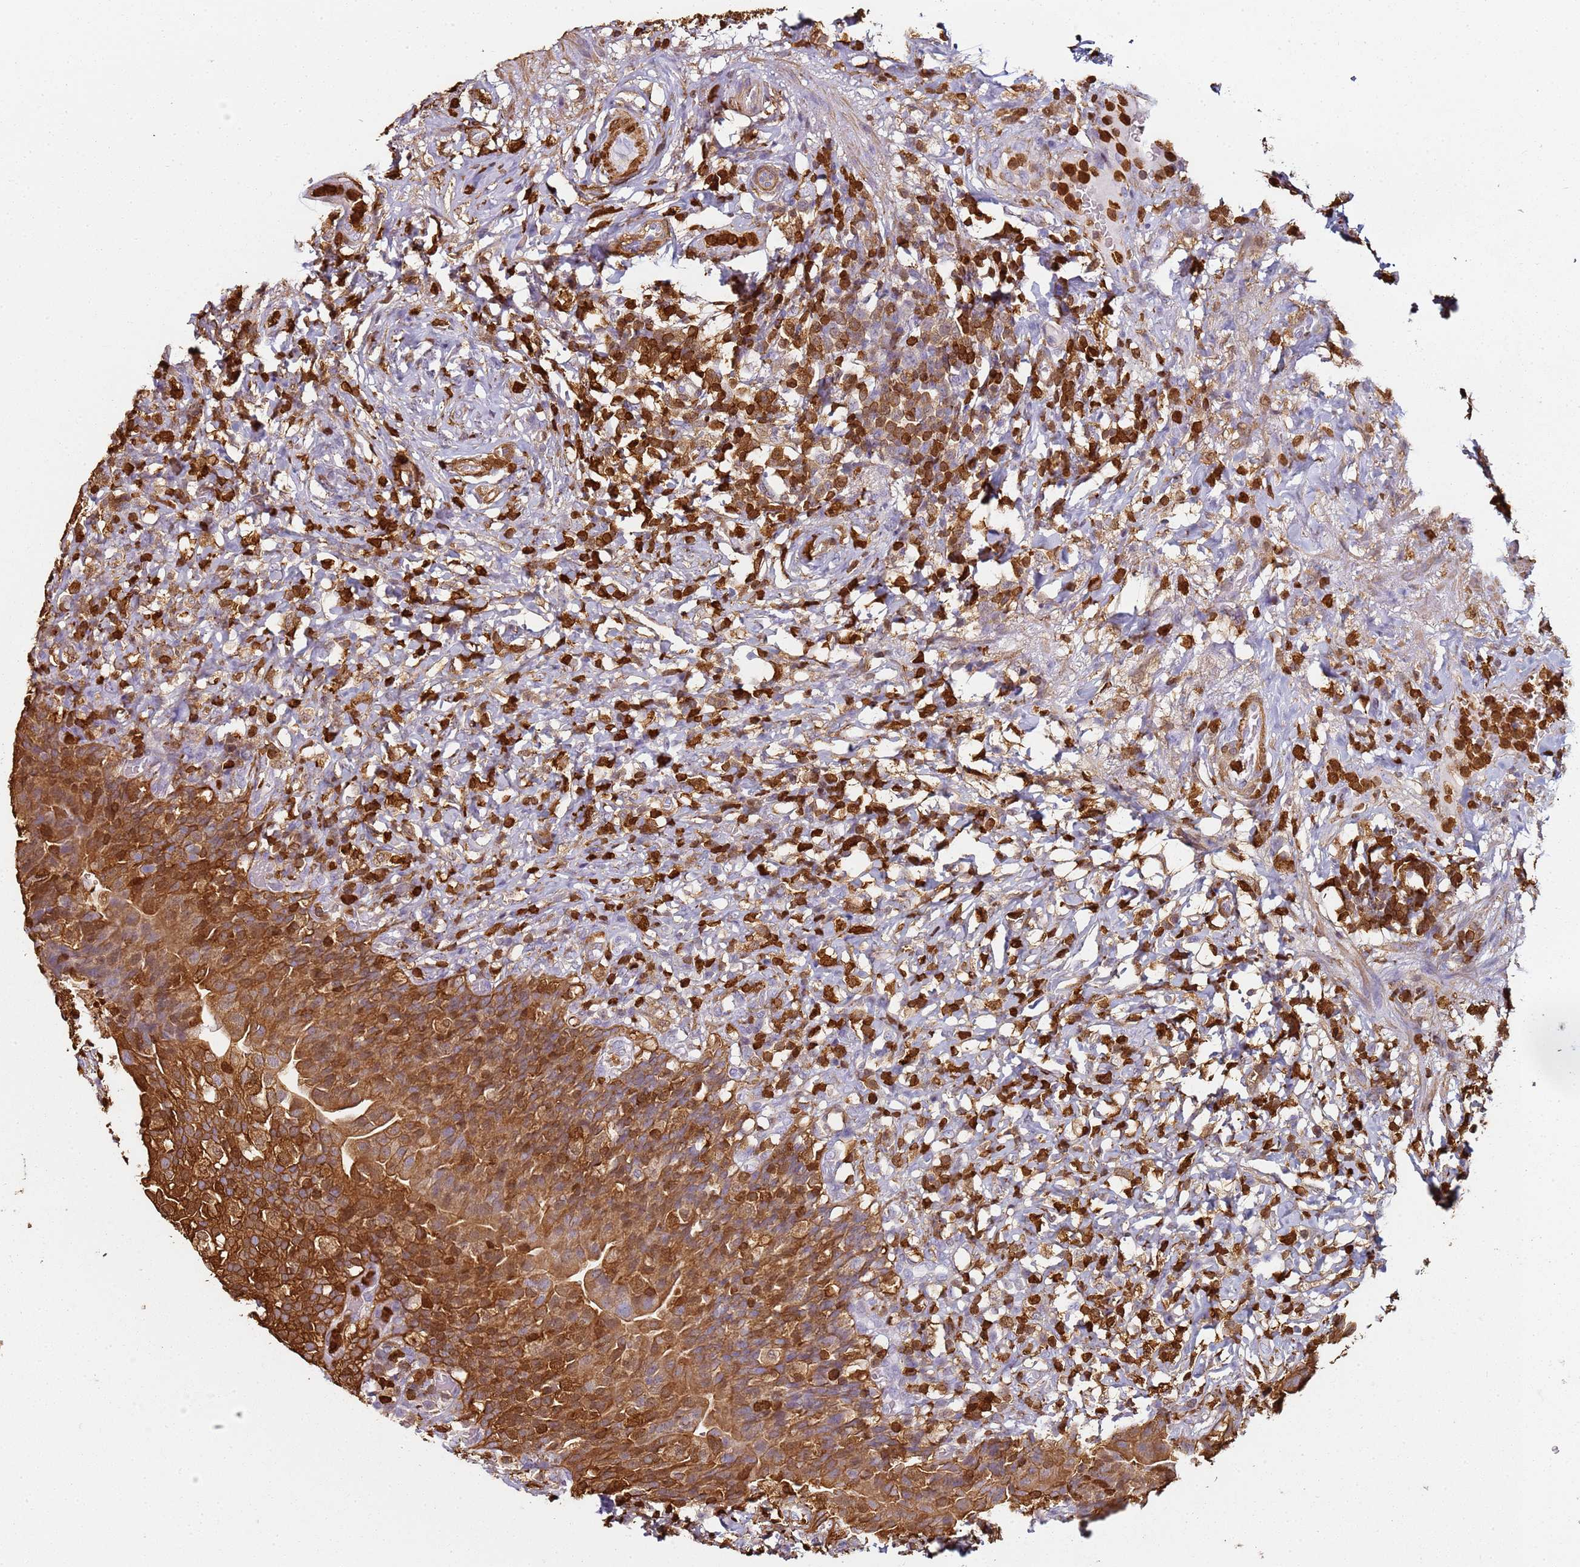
{"staining": {"intensity": "strong", "quantity": ">75%", "location": "cytoplasmic/membranous,nuclear"}, "tissue": "urinary bladder", "cell_type": "Urothelial cells", "image_type": "normal", "snomed": [{"axis": "morphology", "description": "Normal tissue, NOS"}, {"axis": "morphology", "description": "Inflammation, NOS"}, {"axis": "topography", "description": "Urinary bladder"}], "caption": "Strong cytoplasmic/membranous,nuclear expression is seen in approximately >75% of urothelial cells in unremarkable urinary bladder.", "gene": "S100A4", "patient": {"sex": "male", "age": 64}}